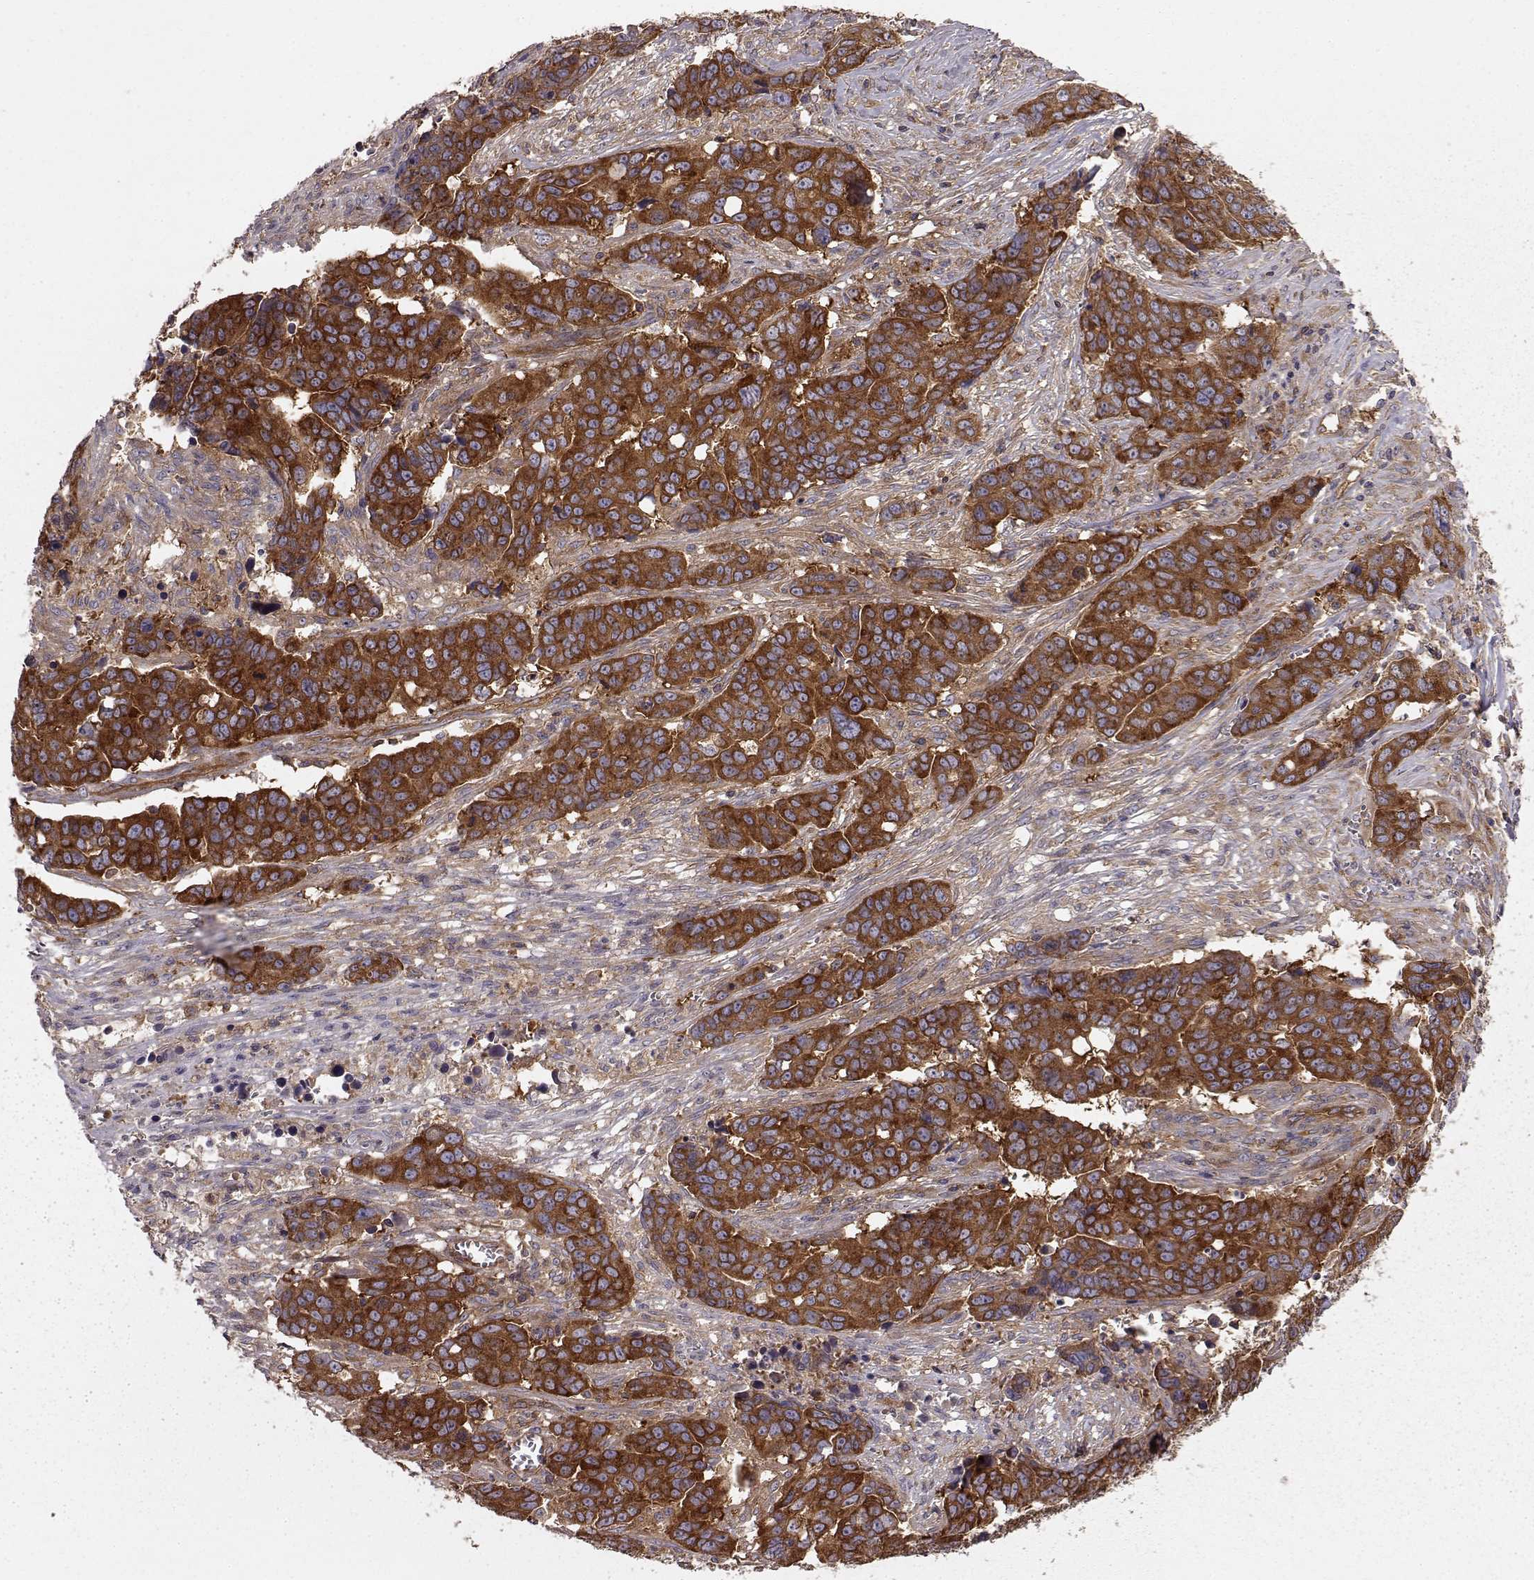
{"staining": {"intensity": "strong", "quantity": ">75%", "location": "cytoplasmic/membranous"}, "tissue": "ovarian cancer", "cell_type": "Tumor cells", "image_type": "cancer", "snomed": [{"axis": "morphology", "description": "Carcinoma, endometroid"}, {"axis": "topography", "description": "Ovary"}], "caption": "This micrograph demonstrates immunohistochemistry (IHC) staining of human ovarian cancer, with high strong cytoplasmic/membranous staining in approximately >75% of tumor cells.", "gene": "RABGAP1", "patient": {"sex": "female", "age": 78}}